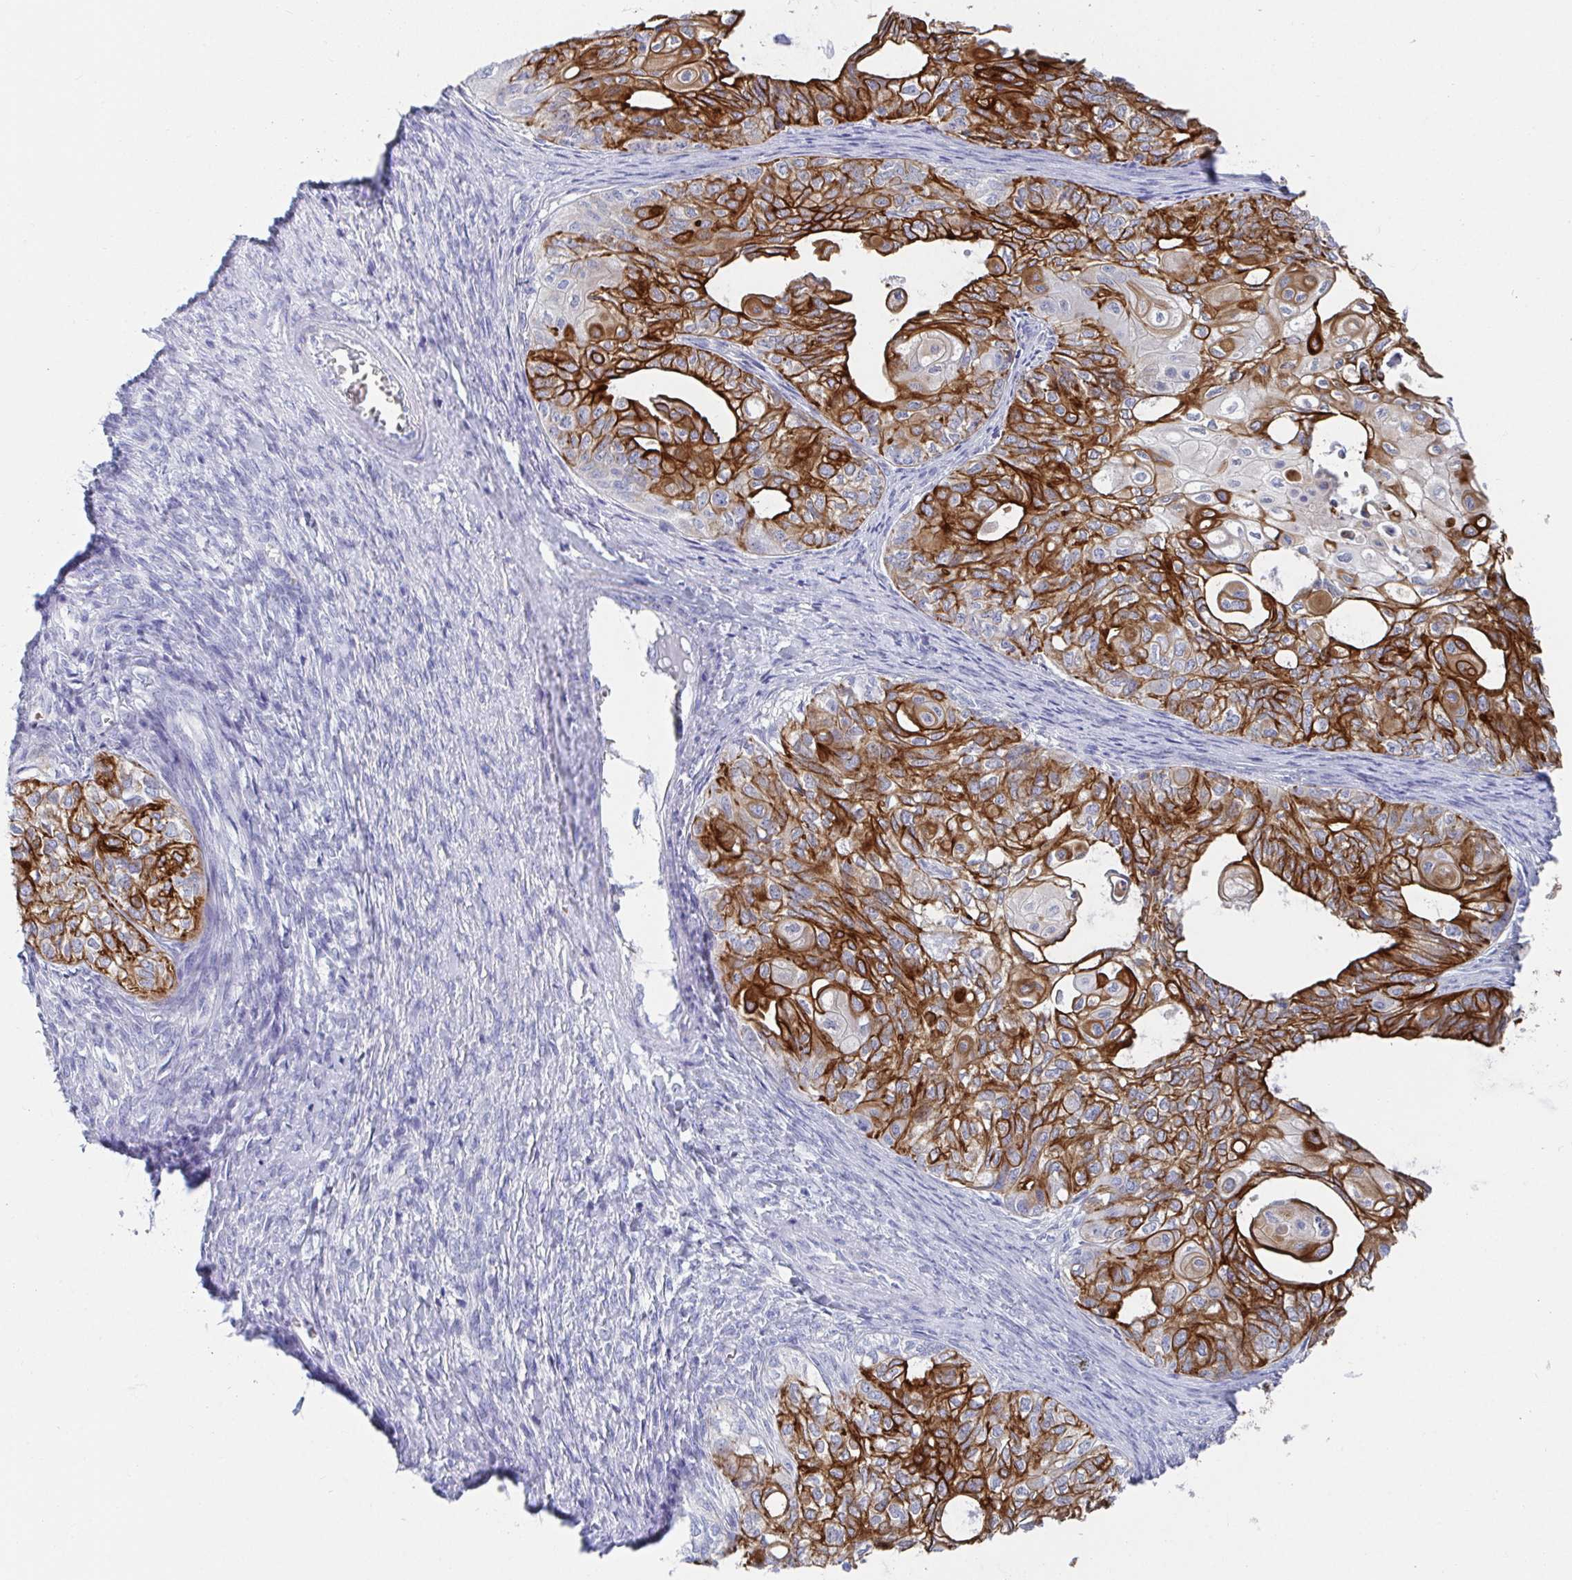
{"staining": {"intensity": "strong", "quantity": ">75%", "location": "cytoplasmic/membranous"}, "tissue": "ovarian cancer", "cell_type": "Tumor cells", "image_type": "cancer", "snomed": [{"axis": "morphology", "description": "Carcinoma, endometroid"}, {"axis": "topography", "description": "Ovary"}], "caption": "Human ovarian cancer (endometroid carcinoma) stained with a brown dye exhibits strong cytoplasmic/membranous positive positivity in about >75% of tumor cells.", "gene": "CLDN8", "patient": {"sex": "female", "age": 64}}